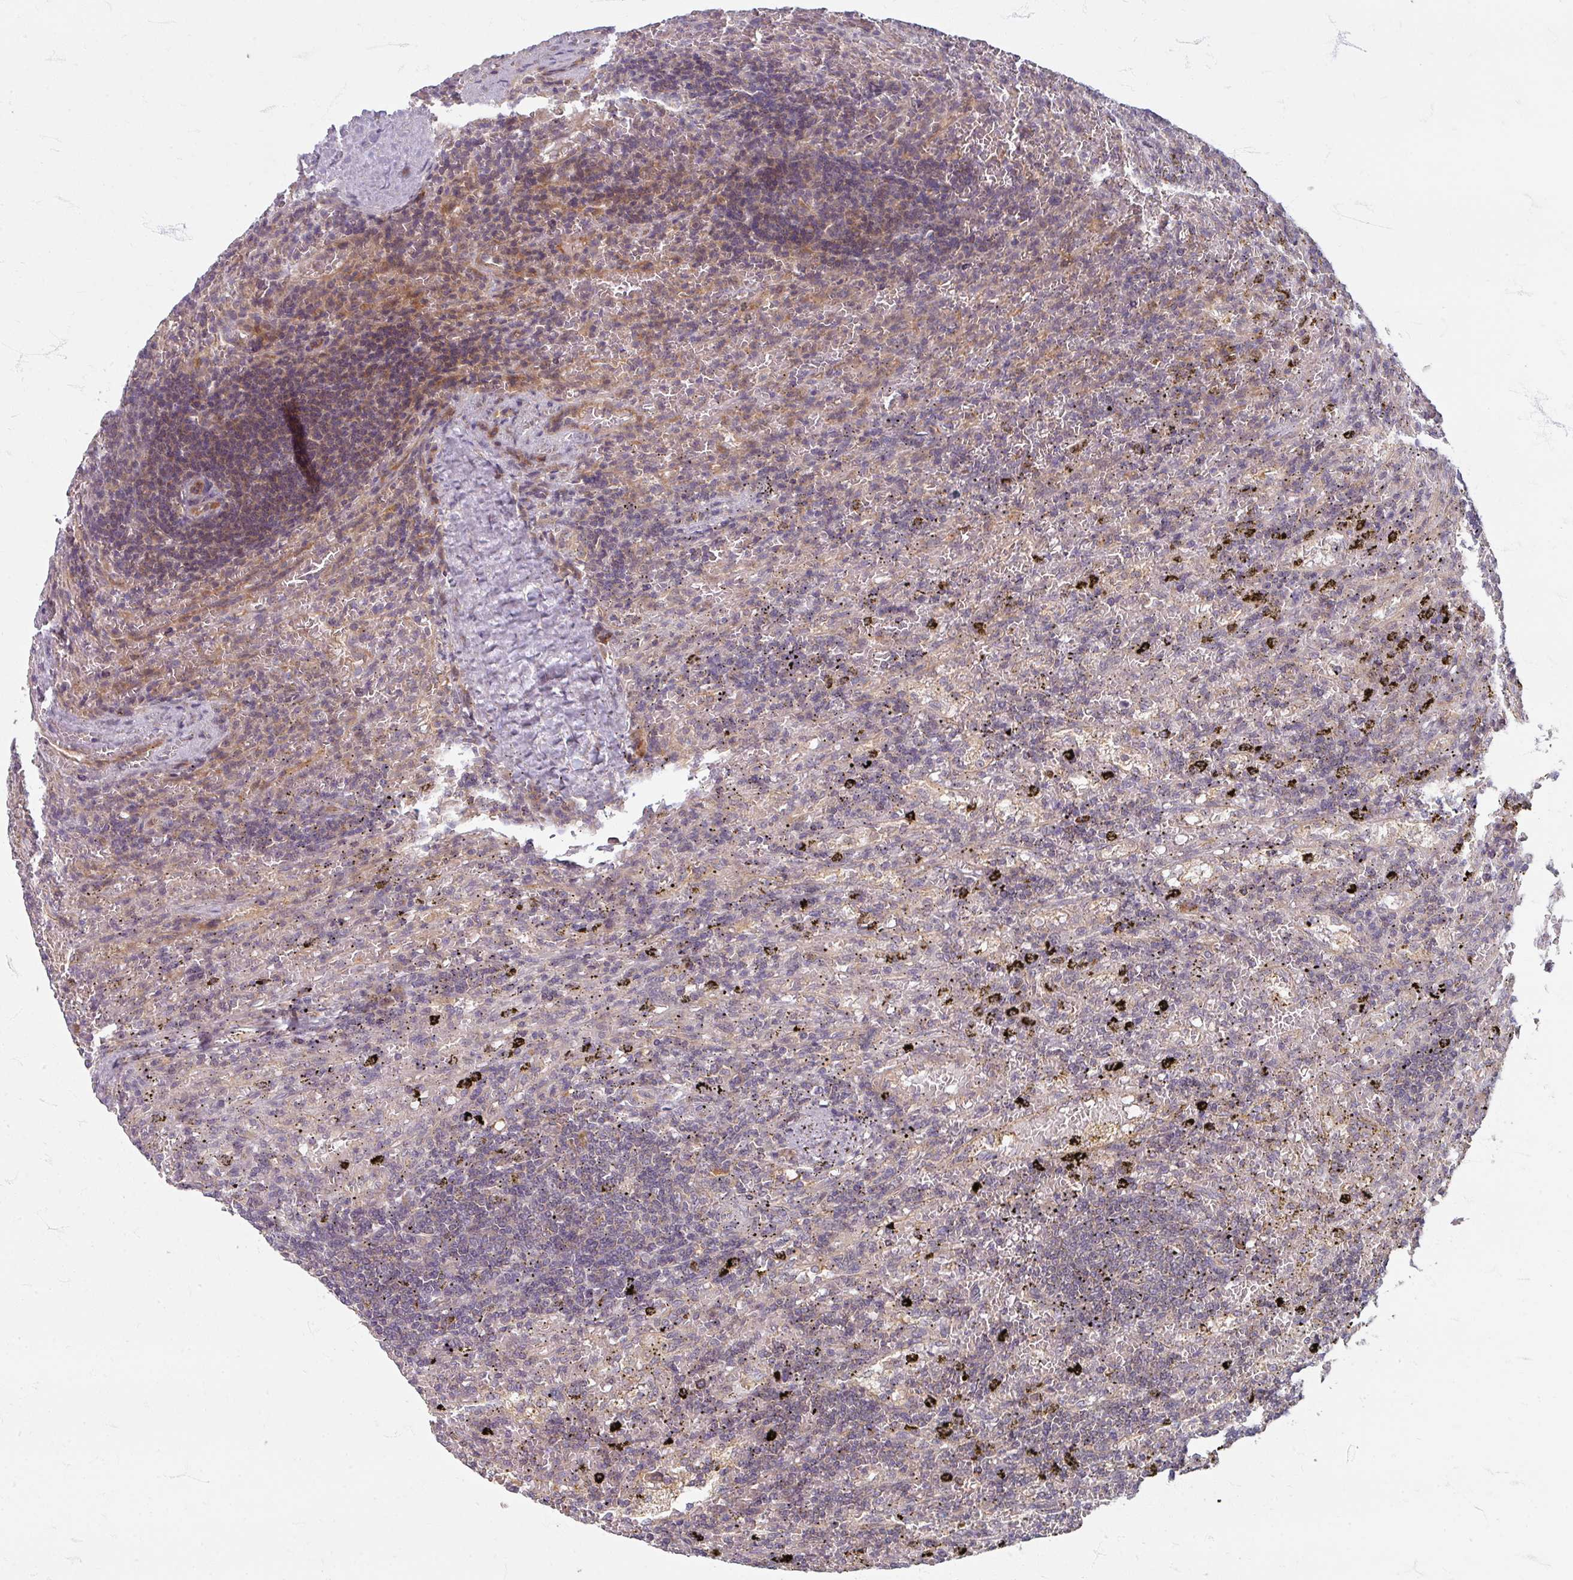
{"staining": {"intensity": "weak", "quantity": "<25%", "location": "cytoplasmic/membranous"}, "tissue": "lymphoma", "cell_type": "Tumor cells", "image_type": "cancer", "snomed": [{"axis": "morphology", "description": "Malignant lymphoma, non-Hodgkin's type, Low grade"}, {"axis": "topography", "description": "Spleen"}], "caption": "High magnification brightfield microscopy of malignant lymphoma, non-Hodgkin's type (low-grade) stained with DAB (3,3'-diaminobenzidine) (brown) and counterstained with hematoxylin (blue): tumor cells show no significant staining. Nuclei are stained in blue.", "gene": "STAM", "patient": {"sex": "male", "age": 76}}